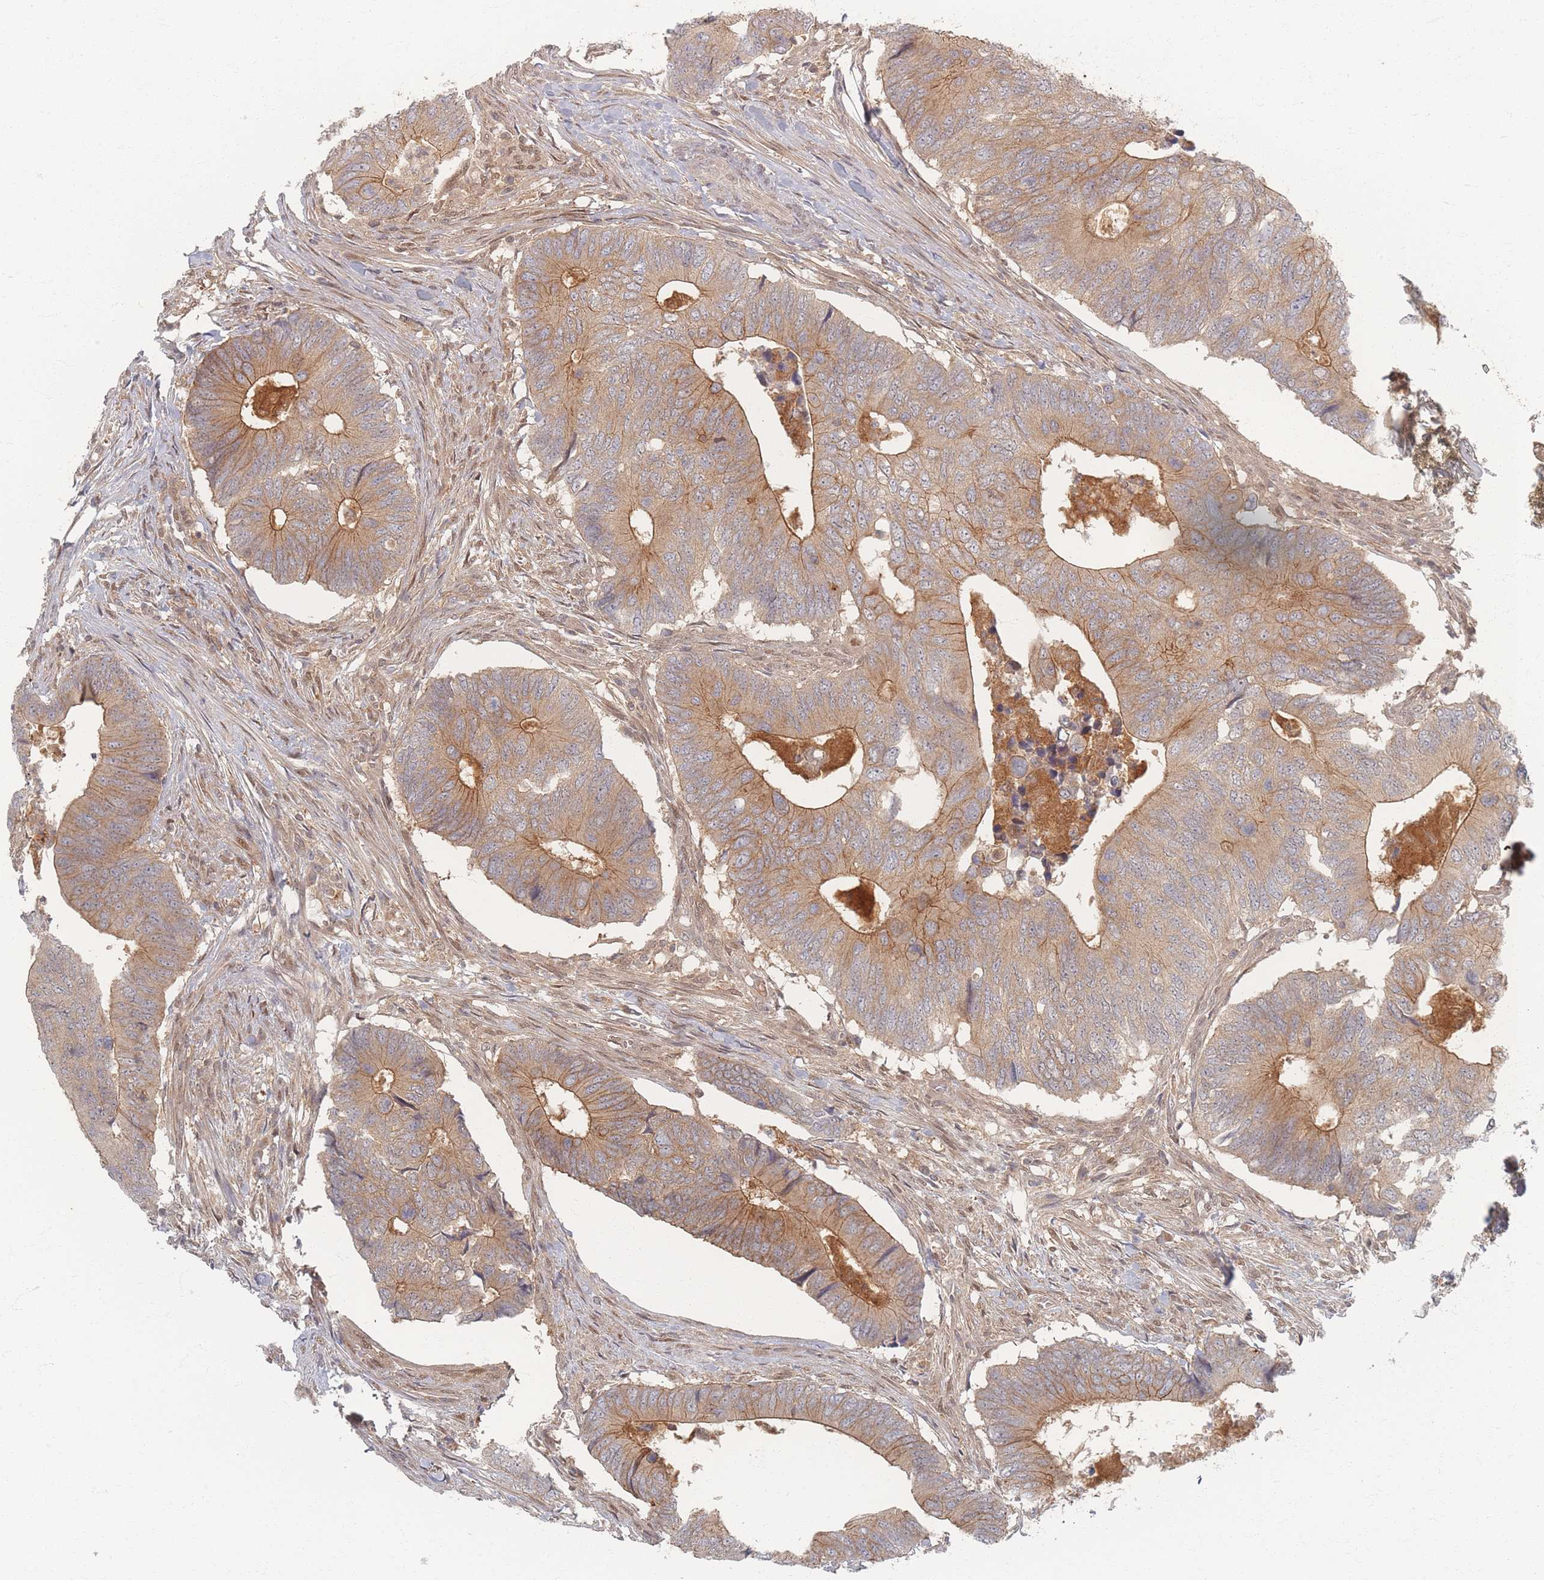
{"staining": {"intensity": "moderate", "quantity": "25%-75%", "location": "cytoplasmic/membranous"}, "tissue": "colorectal cancer", "cell_type": "Tumor cells", "image_type": "cancer", "snomed": [{"axis": "morphology", "description": "Adenocarcinoma, NOS"}, {"axis": "topography", "description": "Colon"}], "caption": "Immunohistochemistry (IHC) image of adenocarcinoma (colorectal) stained for a protein (brown), which reveals medium levels of moderate cytoplasmic/membranous positivity in approximately 25%-75% of tumor cells.", "gene": "PSMD9", "patient": {"sex": "male", "age": 87}}